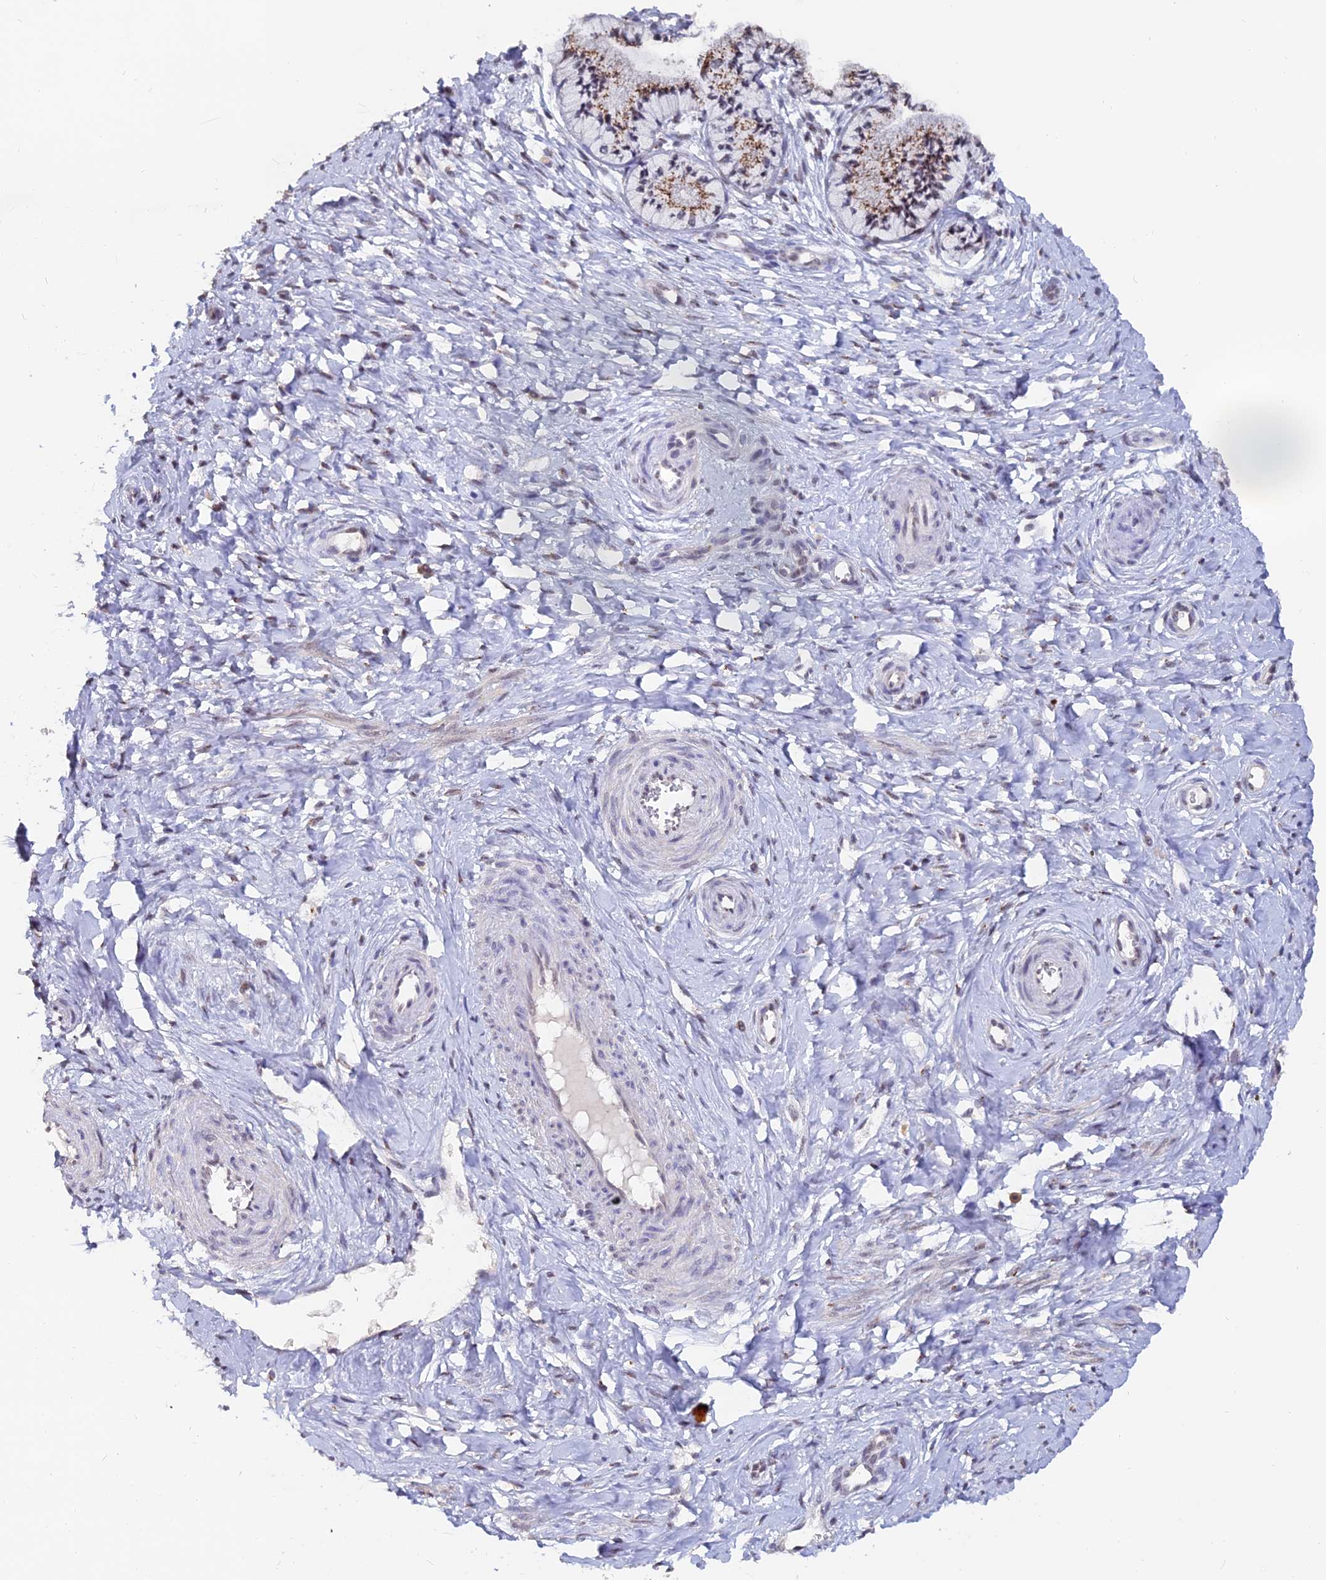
{"staining": {"intensity": "moderate", "quantity": "25%-75%", "location": "cytoplasmic/membranous"}, "tissue": "cervix", "cell_type": "Glandular cells", "image_type": "normal", "snomed": [{"axis": "morphology", "description": "Normal tissue, NOS"}, {"axis": "topography", "description": "Cervix"}], "caption": "This micrograph exhibits immunohistochemistry (IHC) staining of benign cervix, with medium moderate cytoplasmic/membranous expression in approximately 25%-75% of glandular cells.", "gene": "THOC3", "patient": {"sex": "female", "age": 36}}